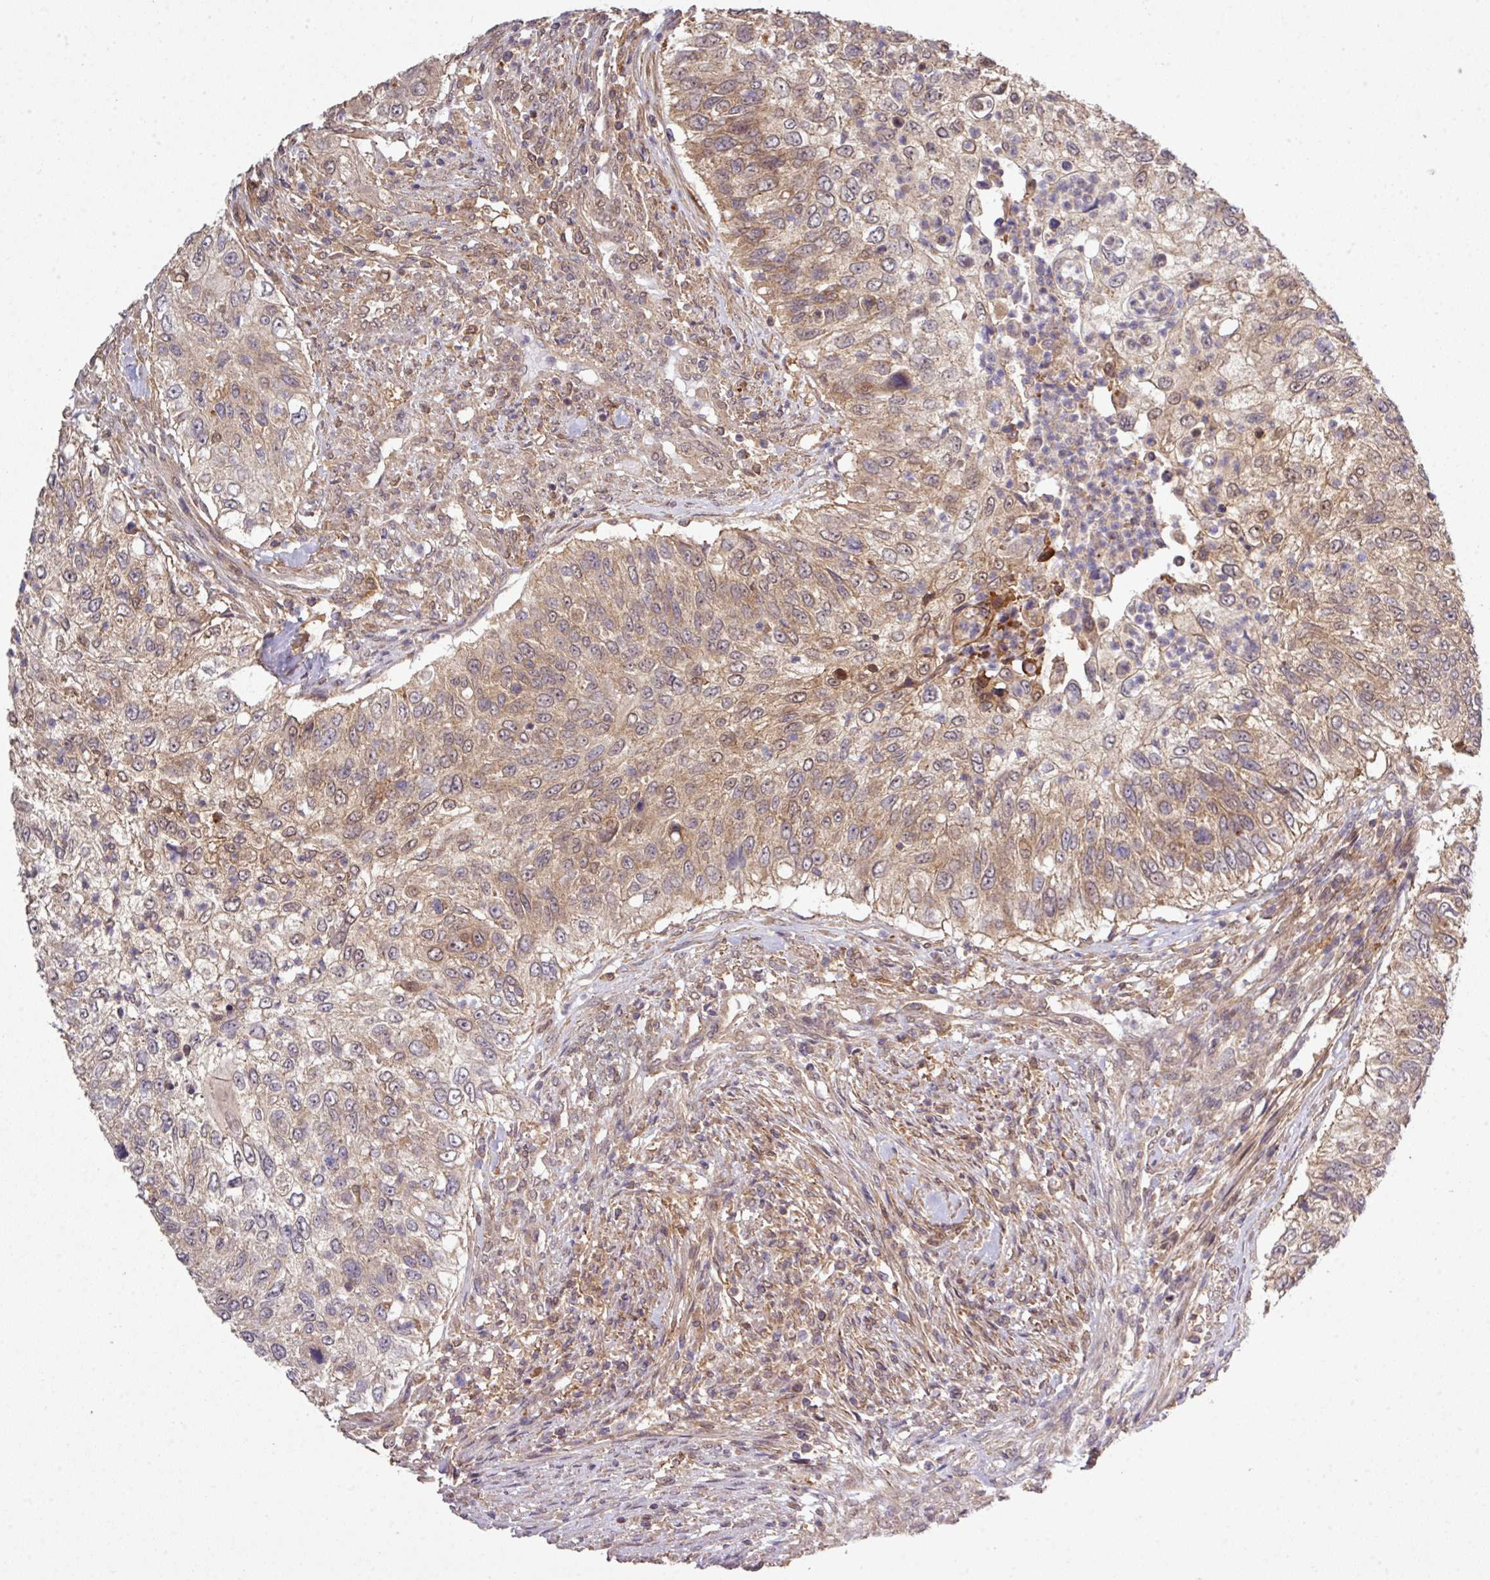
{"staining": {"intensity": "weak", "quantity": "25%-75%", "location": "cytoplasmic/membranous,nuclear"}, "tissue": "urothelial cancer", "cell_type": "Tumor cells", "image_type": "cancer", "snomed": [{"axis": "morphology", "description": "Urothelial carcinoma, High grade"}, {"axis": "topography", "description": "Urinary bladder"}], "caption": "Weak cytoplasmic/membranous and nuclear expression for a protein is seen in about 25%-75% of tumor cells of urothelial cancer using immunohistochemistry.", "gene": "ARPIN", "patient": {"sex": "female", "age": 60}}